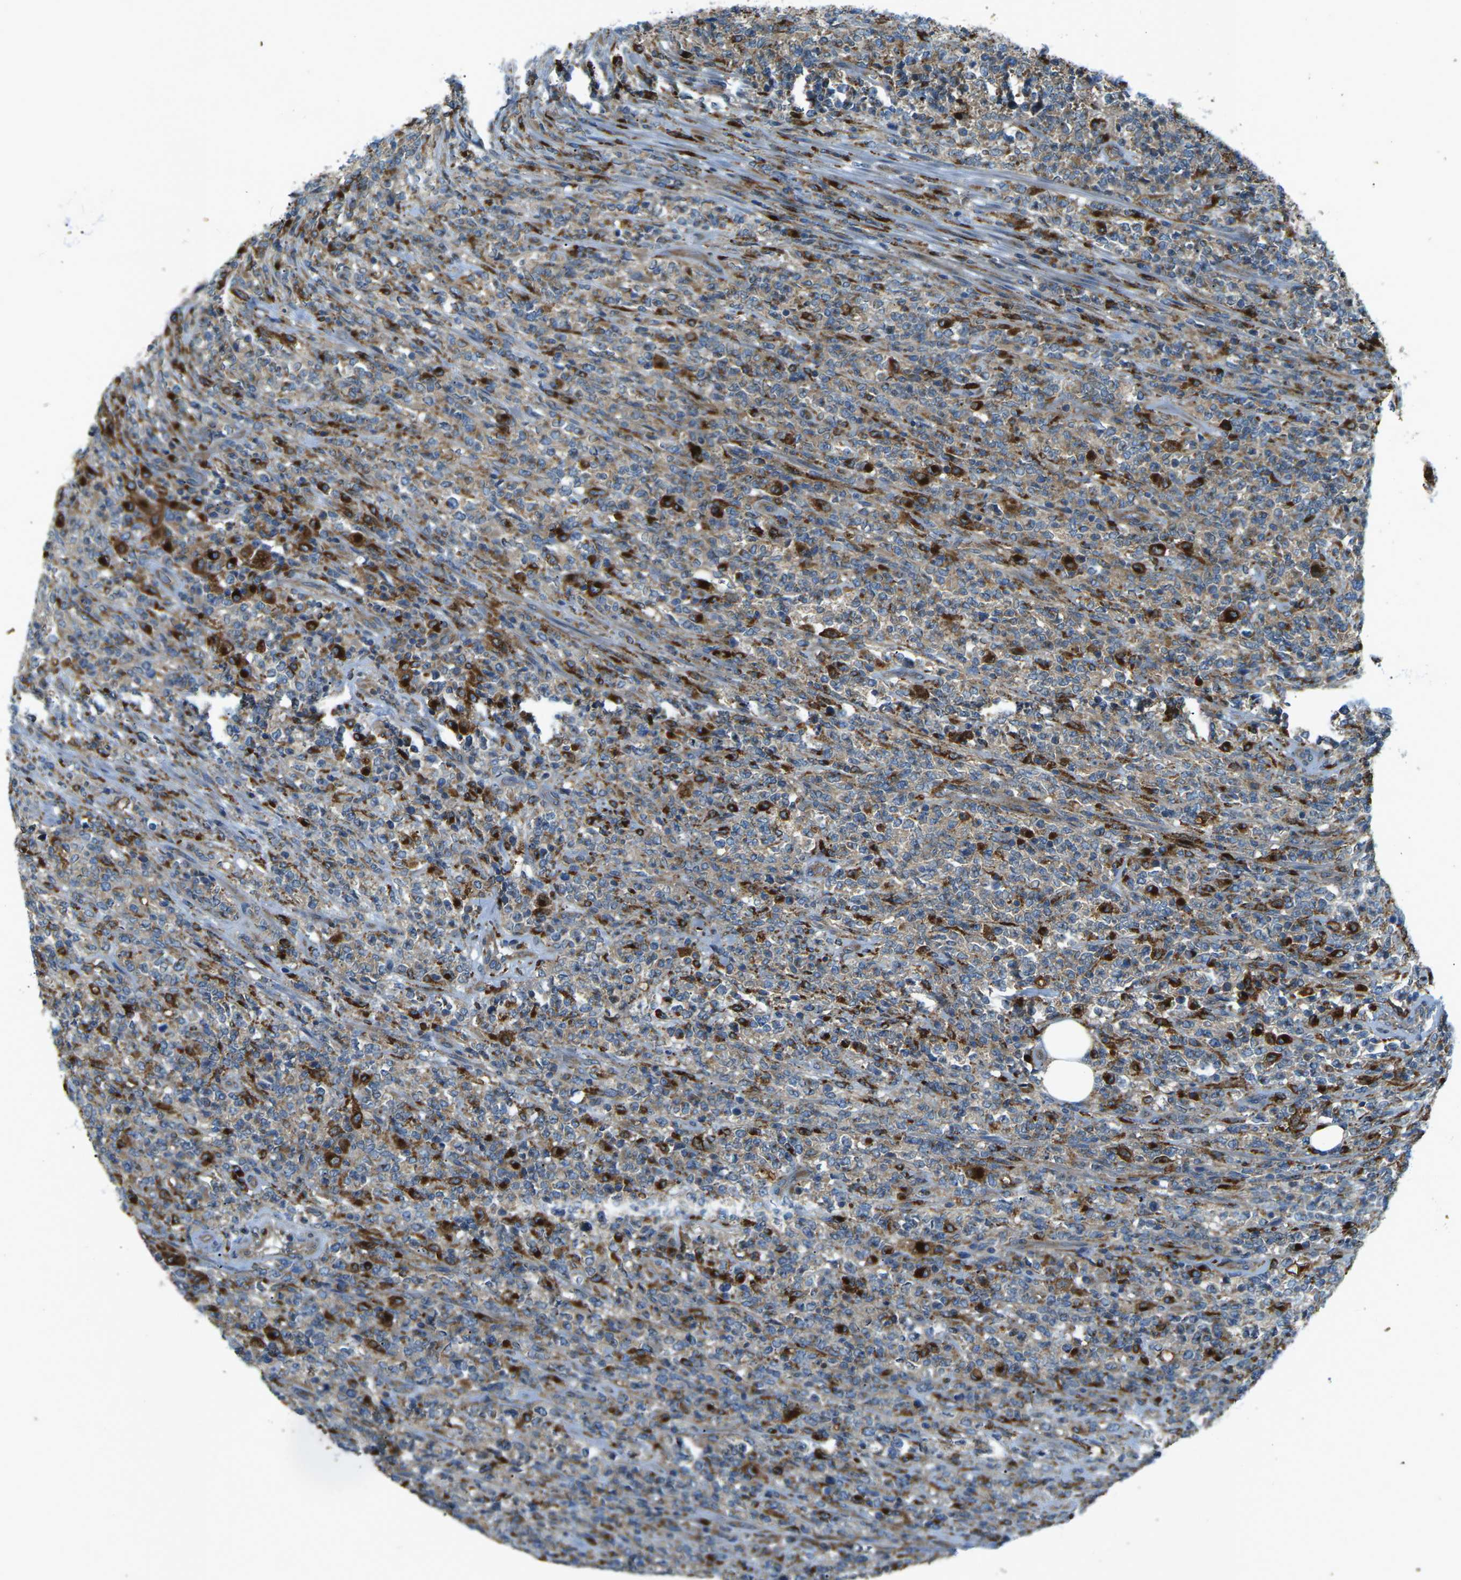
{"staining": {"intensity": "strong", "quantity": "<25%", "location": "cytoplasmic/membranous"}, "tissue": "lymphoma", "cell_type": "Tumor cells", "image_type": "cancer", "snomed": [{"axis": "morphology", "description": "Malignant lymphoma, non-Hodgkin's type, High grade"}, {"axis": "topography", "description": "Soft tissue"}], "caption": "Malignant lymphoma, non-Hodgkin's type (high-grade) stained with a brown dye demonstrates strong cytoplasmic/membranous positive positivity in approximately <25% of tumor cells.", "gene": "CDK17", "patient": {"sex": "male", "age": 18}}